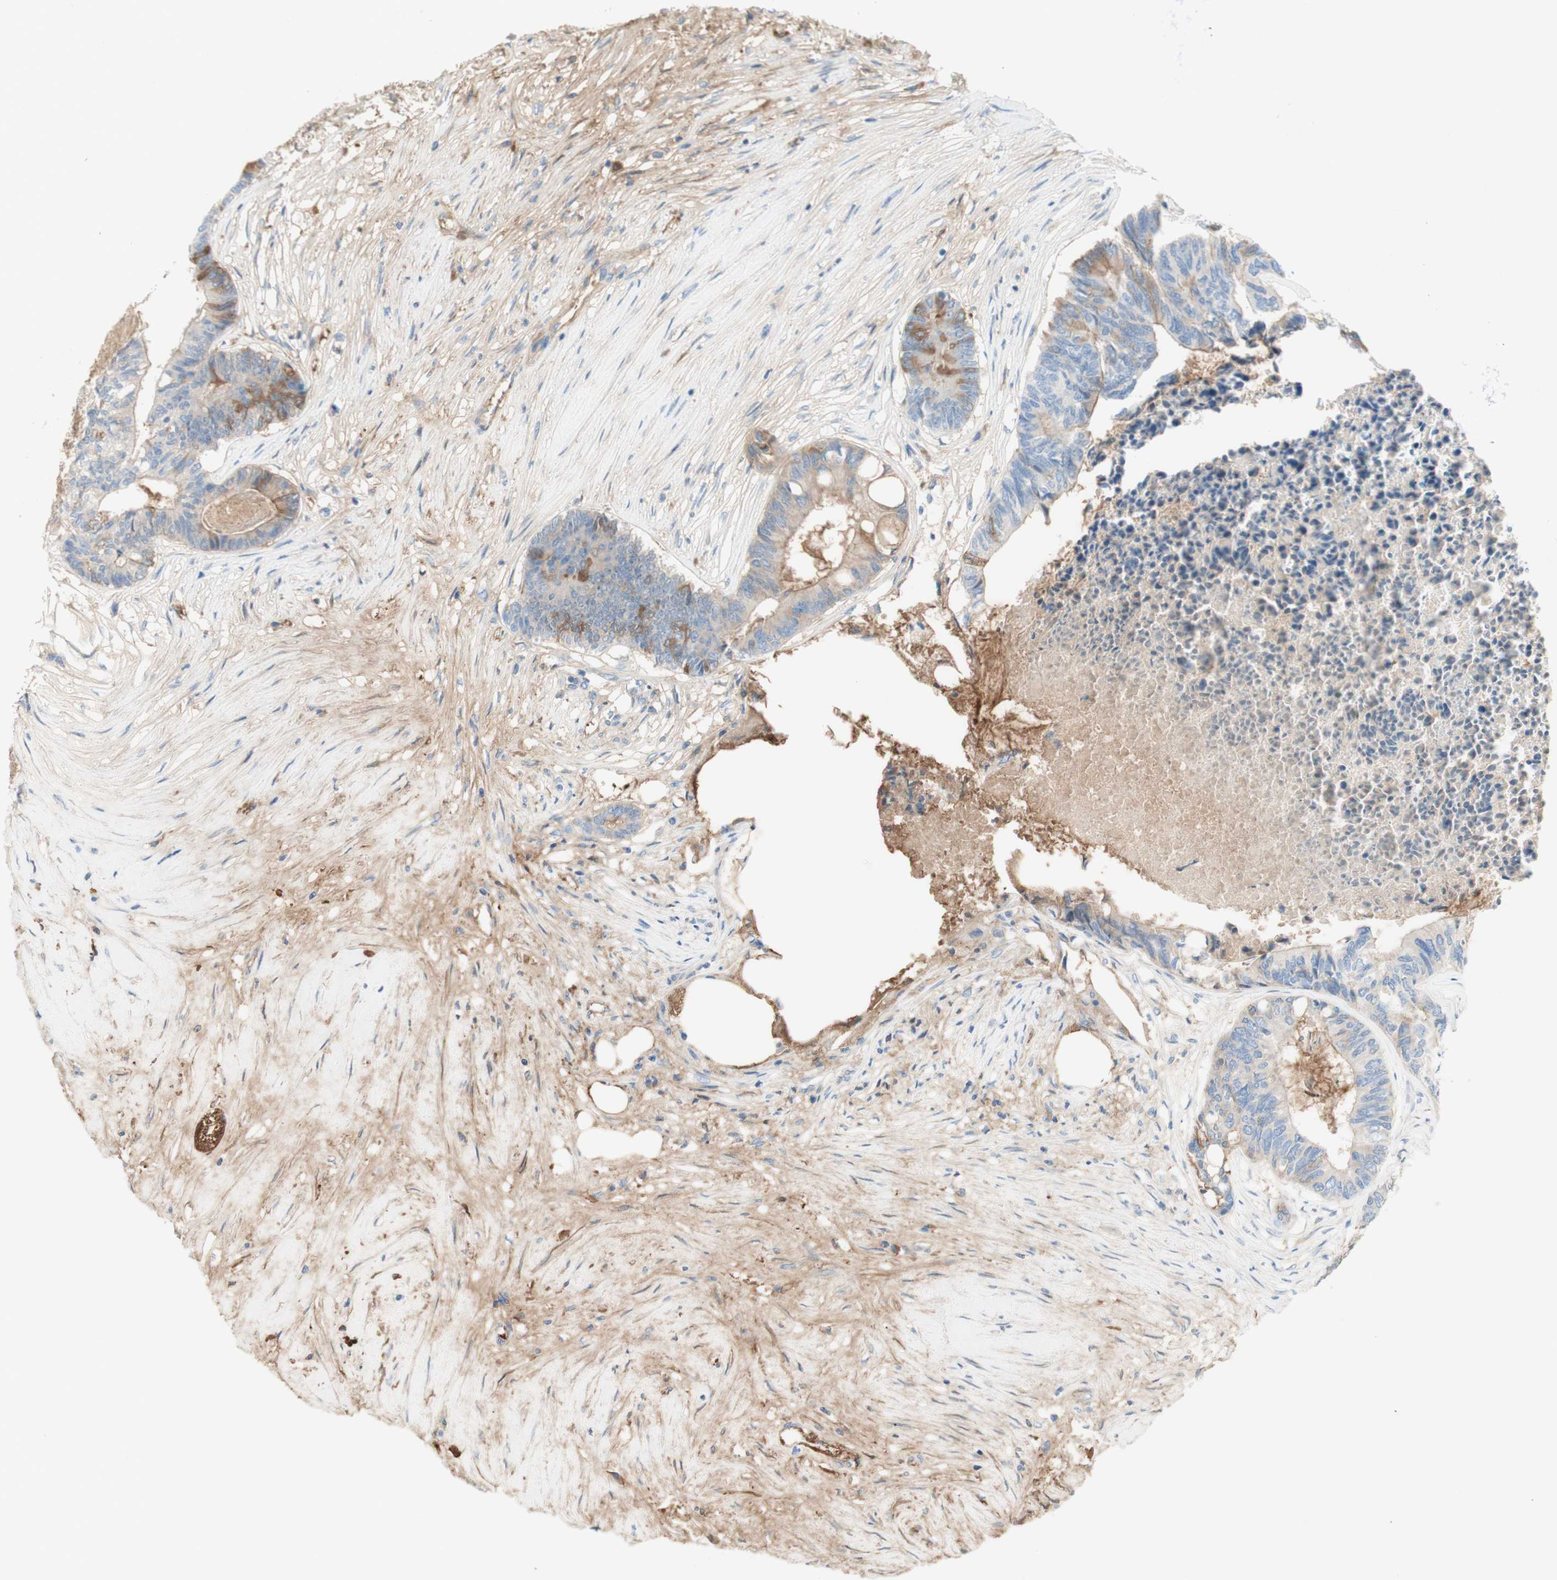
{"staining": {"intensity": "moderate", "quantity": "<25%", "location": "none"}, "tissue": "colorectal cancer", "cell_type": "Tumor cells", "image_type": "cancer", "snomed": [{"axis": "morphology", "description": "Adenocarcinoma, NOS"}, {"axis": "topography", "description": "Rectum"}], "caption": "Approximately <25% of tumor cells in colorectal adenocarcinoma display moderate None protein staining as visualized by brown immunohistochemical staining.", "gene": "KNG1", "patient": {"sex": "male", "age": 63}}